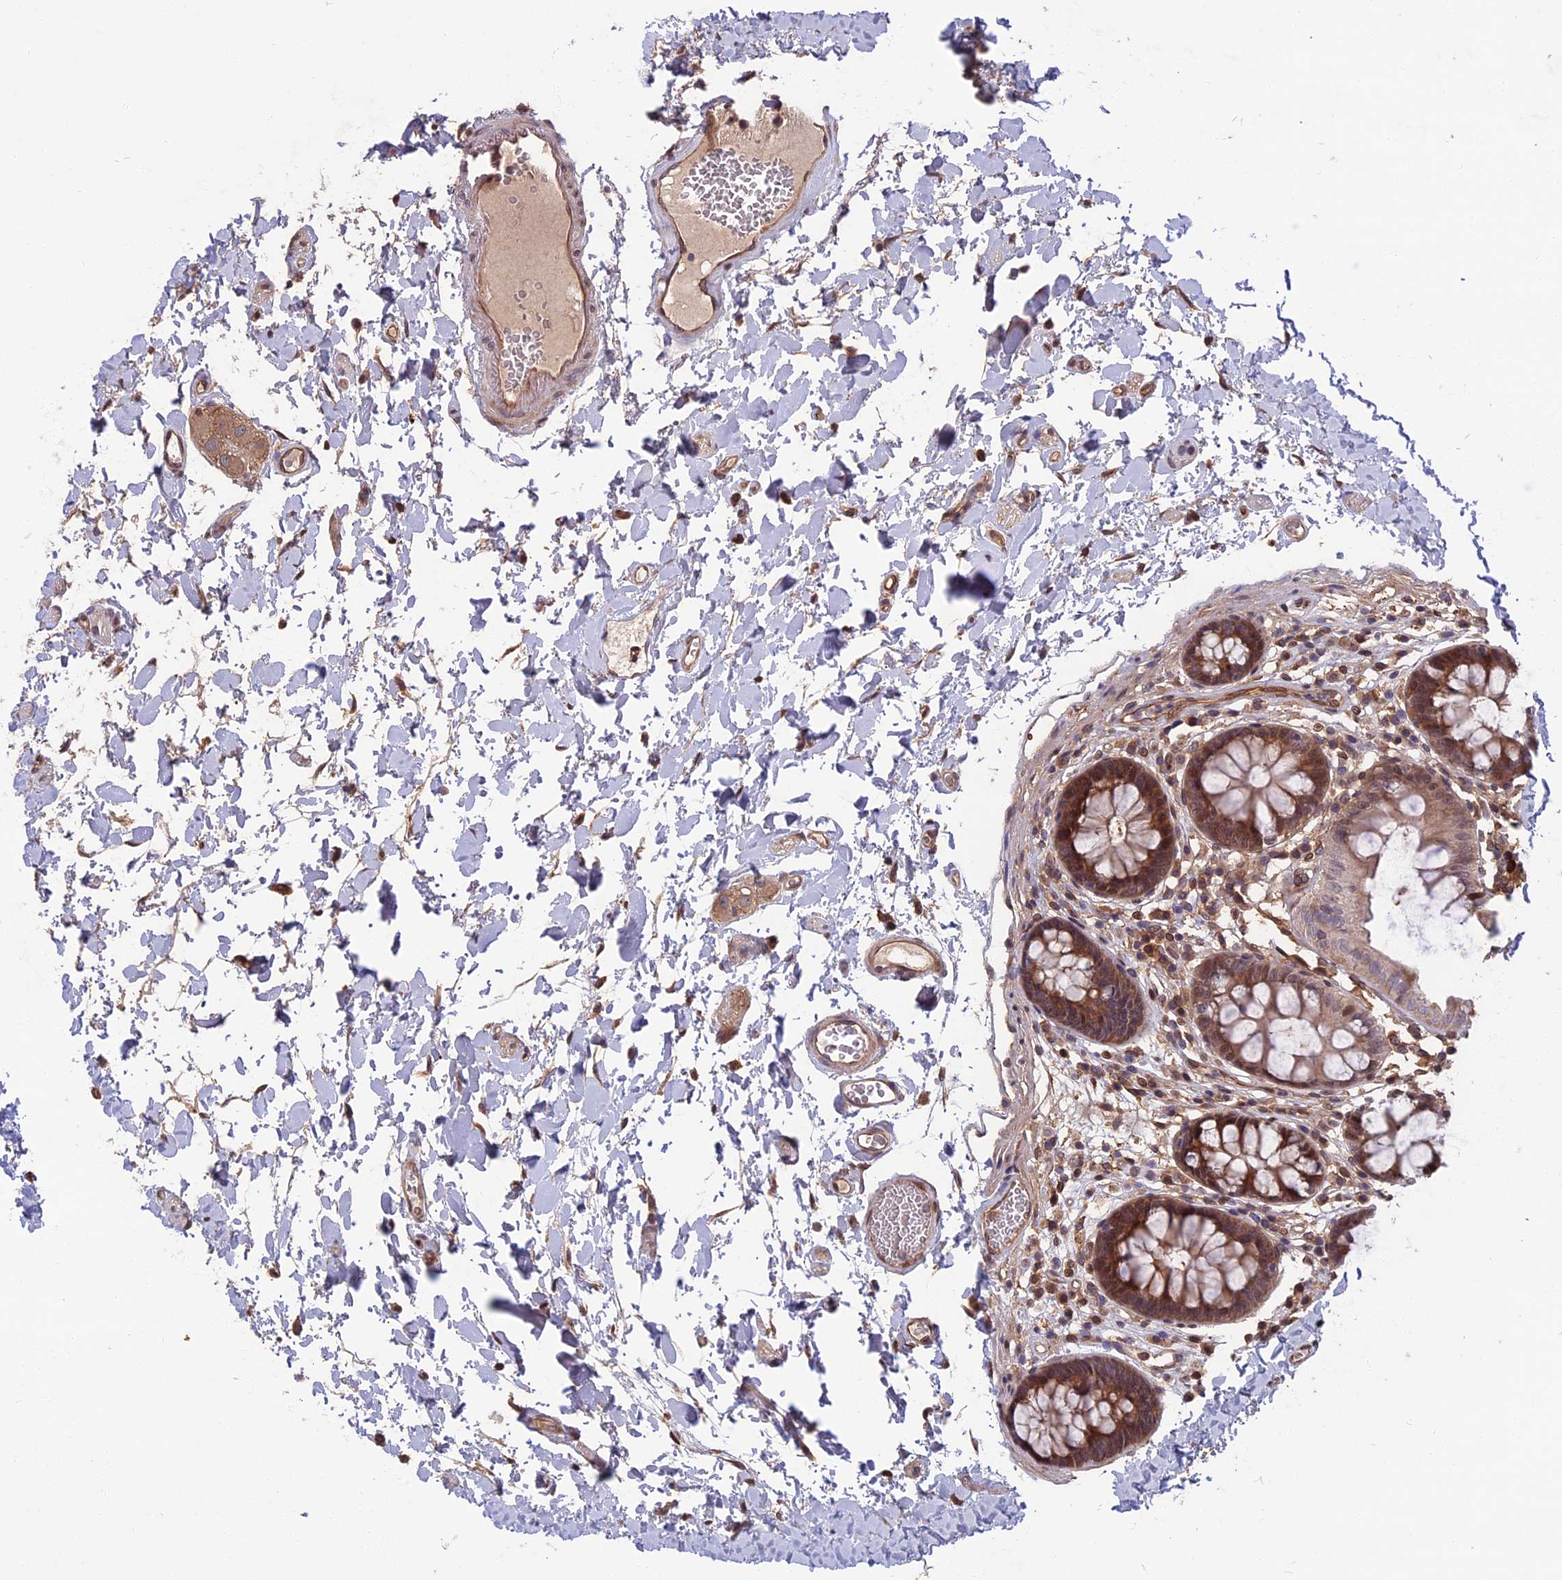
{"staining": {"intensity": "moderate", "quantity": ">75%", "location": "cytoplasmic/membranous"}, "tissue": "colon", "cell_type": "Endothelial cells", "image_type": "normal", "snomed": [{"axis": "morphology", "description": "Normal tissue, NOS"}, {"axis": "topography", "description": "Colon"}], "caption": "Unremarkable colon was stained to show a protein in brown. There is medium levels of moderate cytoplasmic/membranous staining in approximately >75% of endothelial cells. (DAB IHC with brightfield microscopy, high magnification).", "gene": "SPG11", "patient": {"sex": "male", "age": 84}}